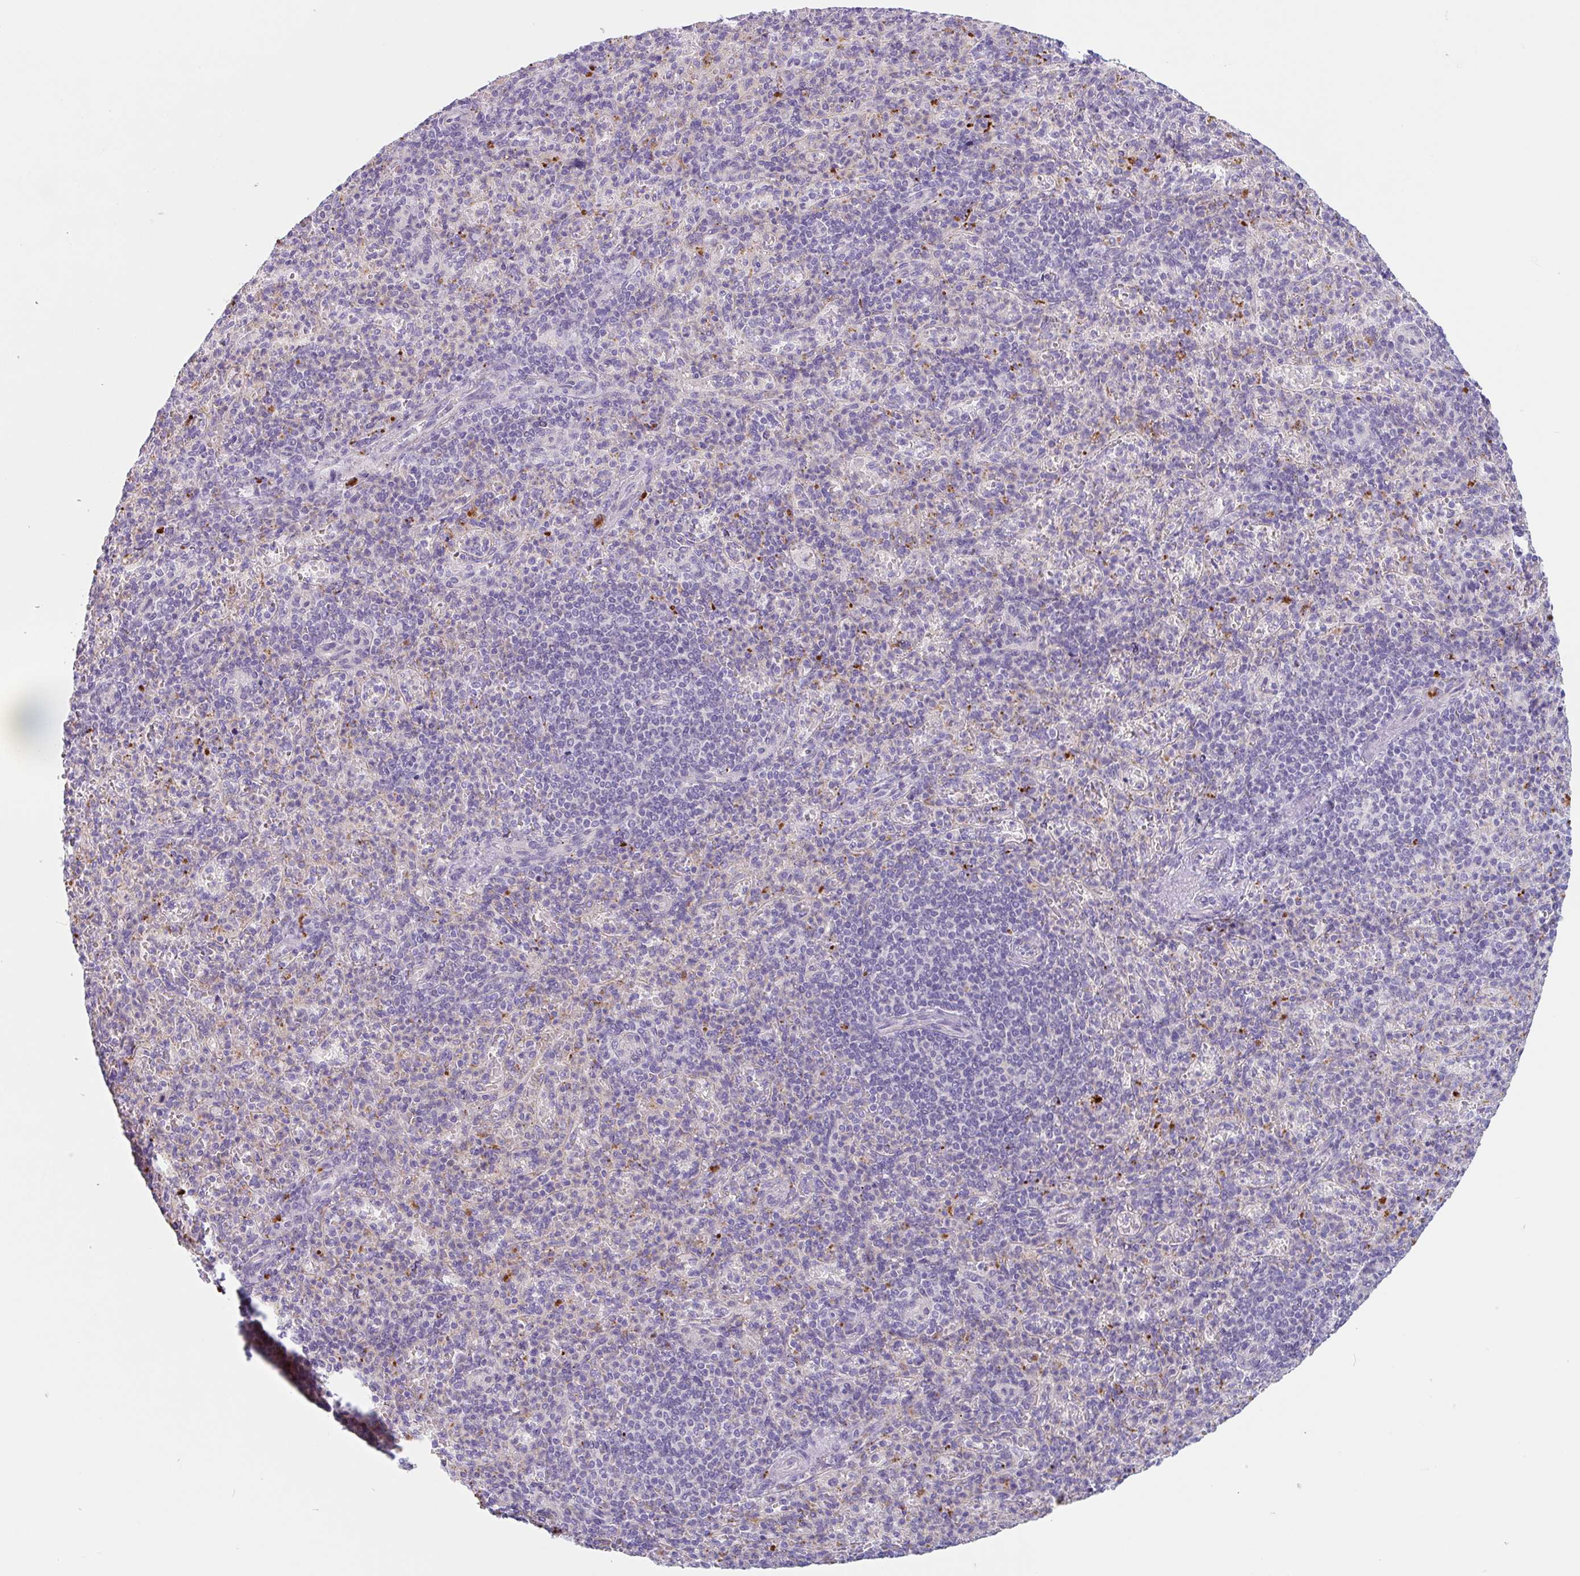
{"staining": {"intensity": "negative", "quantity": "none", "location": "none"}, "tissue": "spleen", "cell_type": "Cells in red pulp", "image_type": "normal", "snomed": [{"axis": "morphology", "description": "Normal tissue, NOS"}, {"axis": "topography", "description": "Spleen"}], "caption": "High power microscopy micrograph of an immunohistochemistry (IHC) image of normal spleen, revealing no significant staining in cells in red pulp. (Immunohistochemistry (ihc), brightfield microscopy, high magnification).", "gene": "LENG9", "patient": {"sex": "female", "age": 74}}